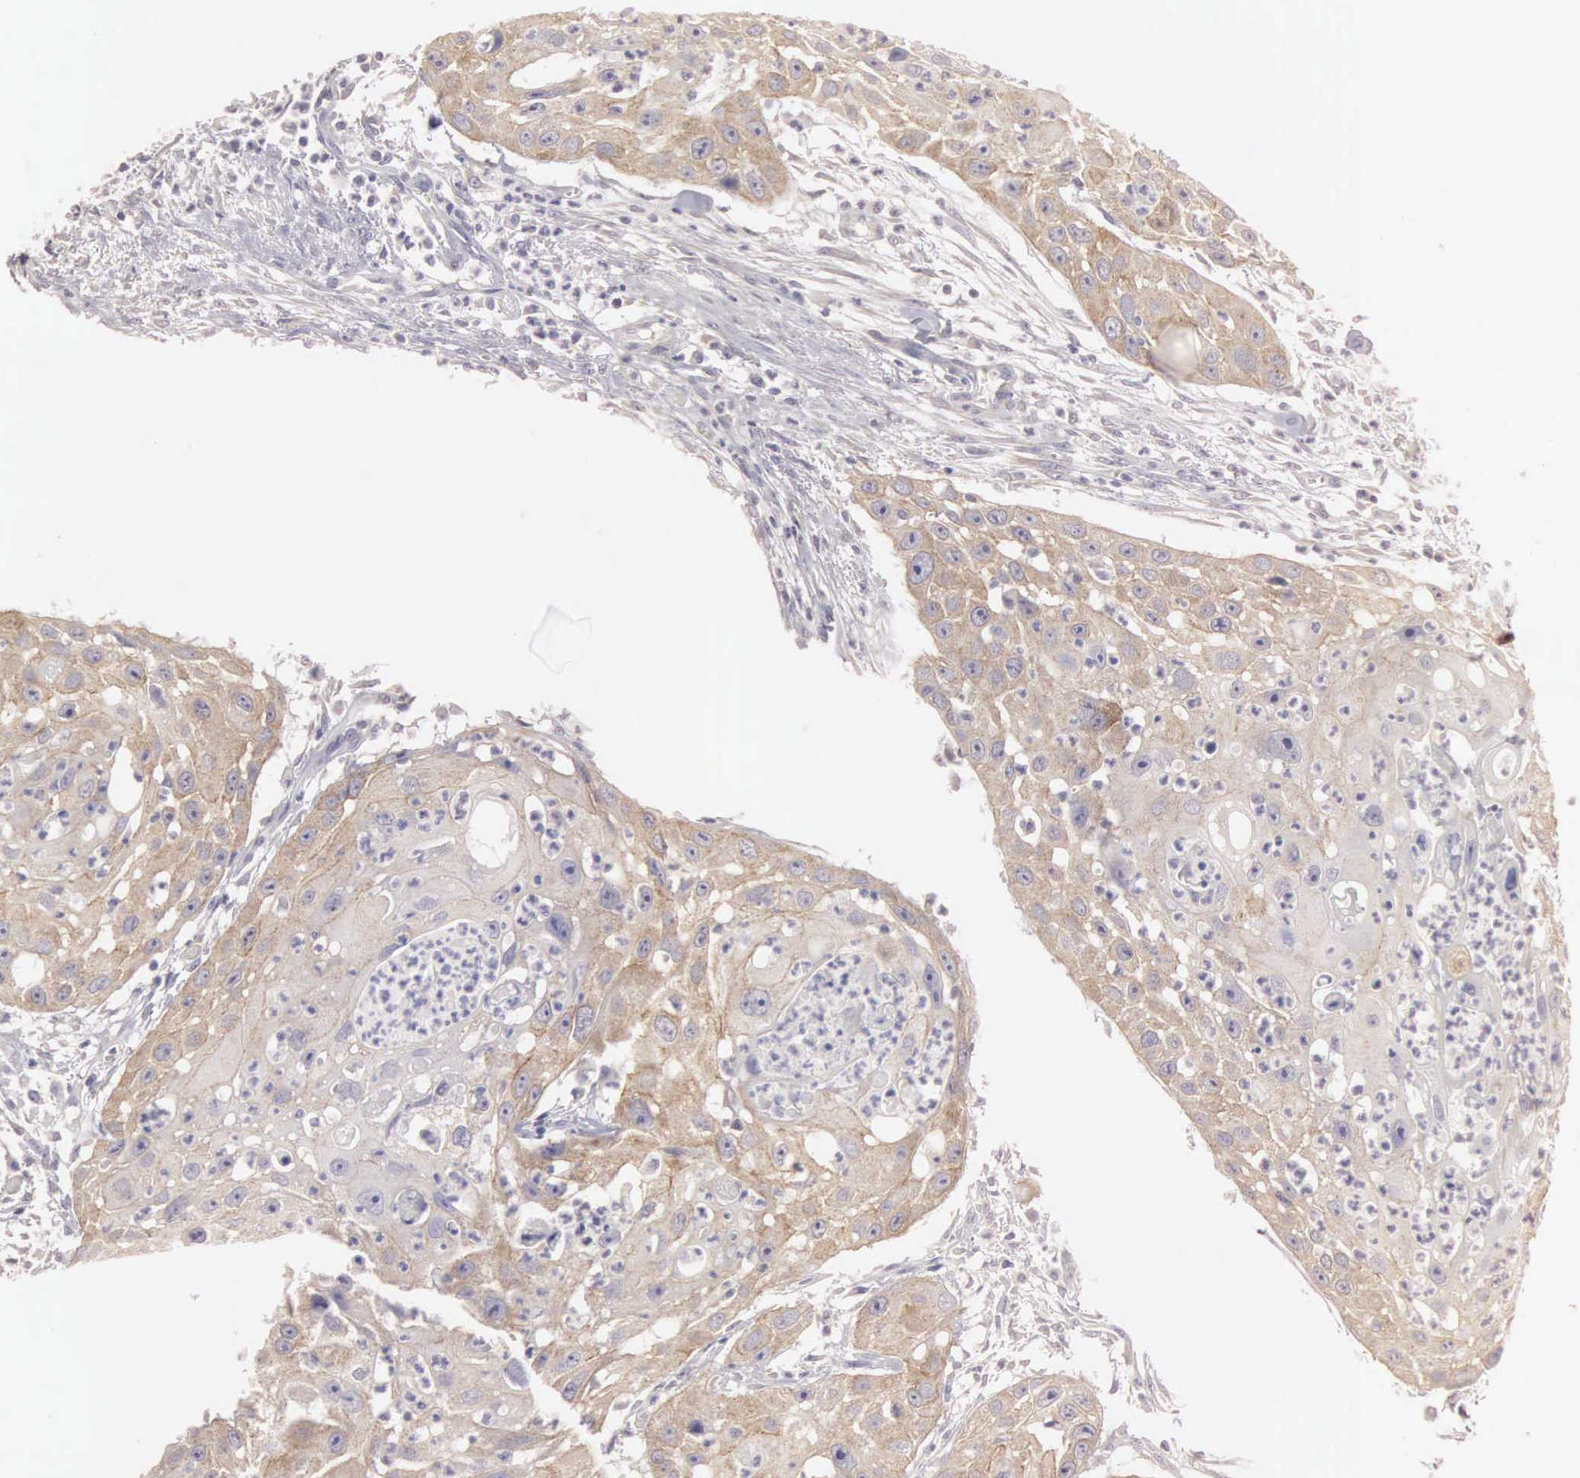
{"staining": {"intensity": "moderate", "quantity": ">75%", "location": "cytoplasmic/membranous"}, "tissue": "head and neck cancer", "cell_type": "Tumor cells", "image_type": "cancer", "snomed": [{"axis": "morphology", "description": "Squamous cell carcinoma, NOS"}, {"axis": "topography", "description": "Head-Neck"}], "caption": "Protein expression analysis of head and neck cancer (squamous cell carcinoma) displays moderate cytoplasmic/membranous positivity in about >75% of tumor cells. (IHC, brightfield microscopy, high magnification).", "gene": "CEP170B", "patient": {"sex": "male", "age": 64}}